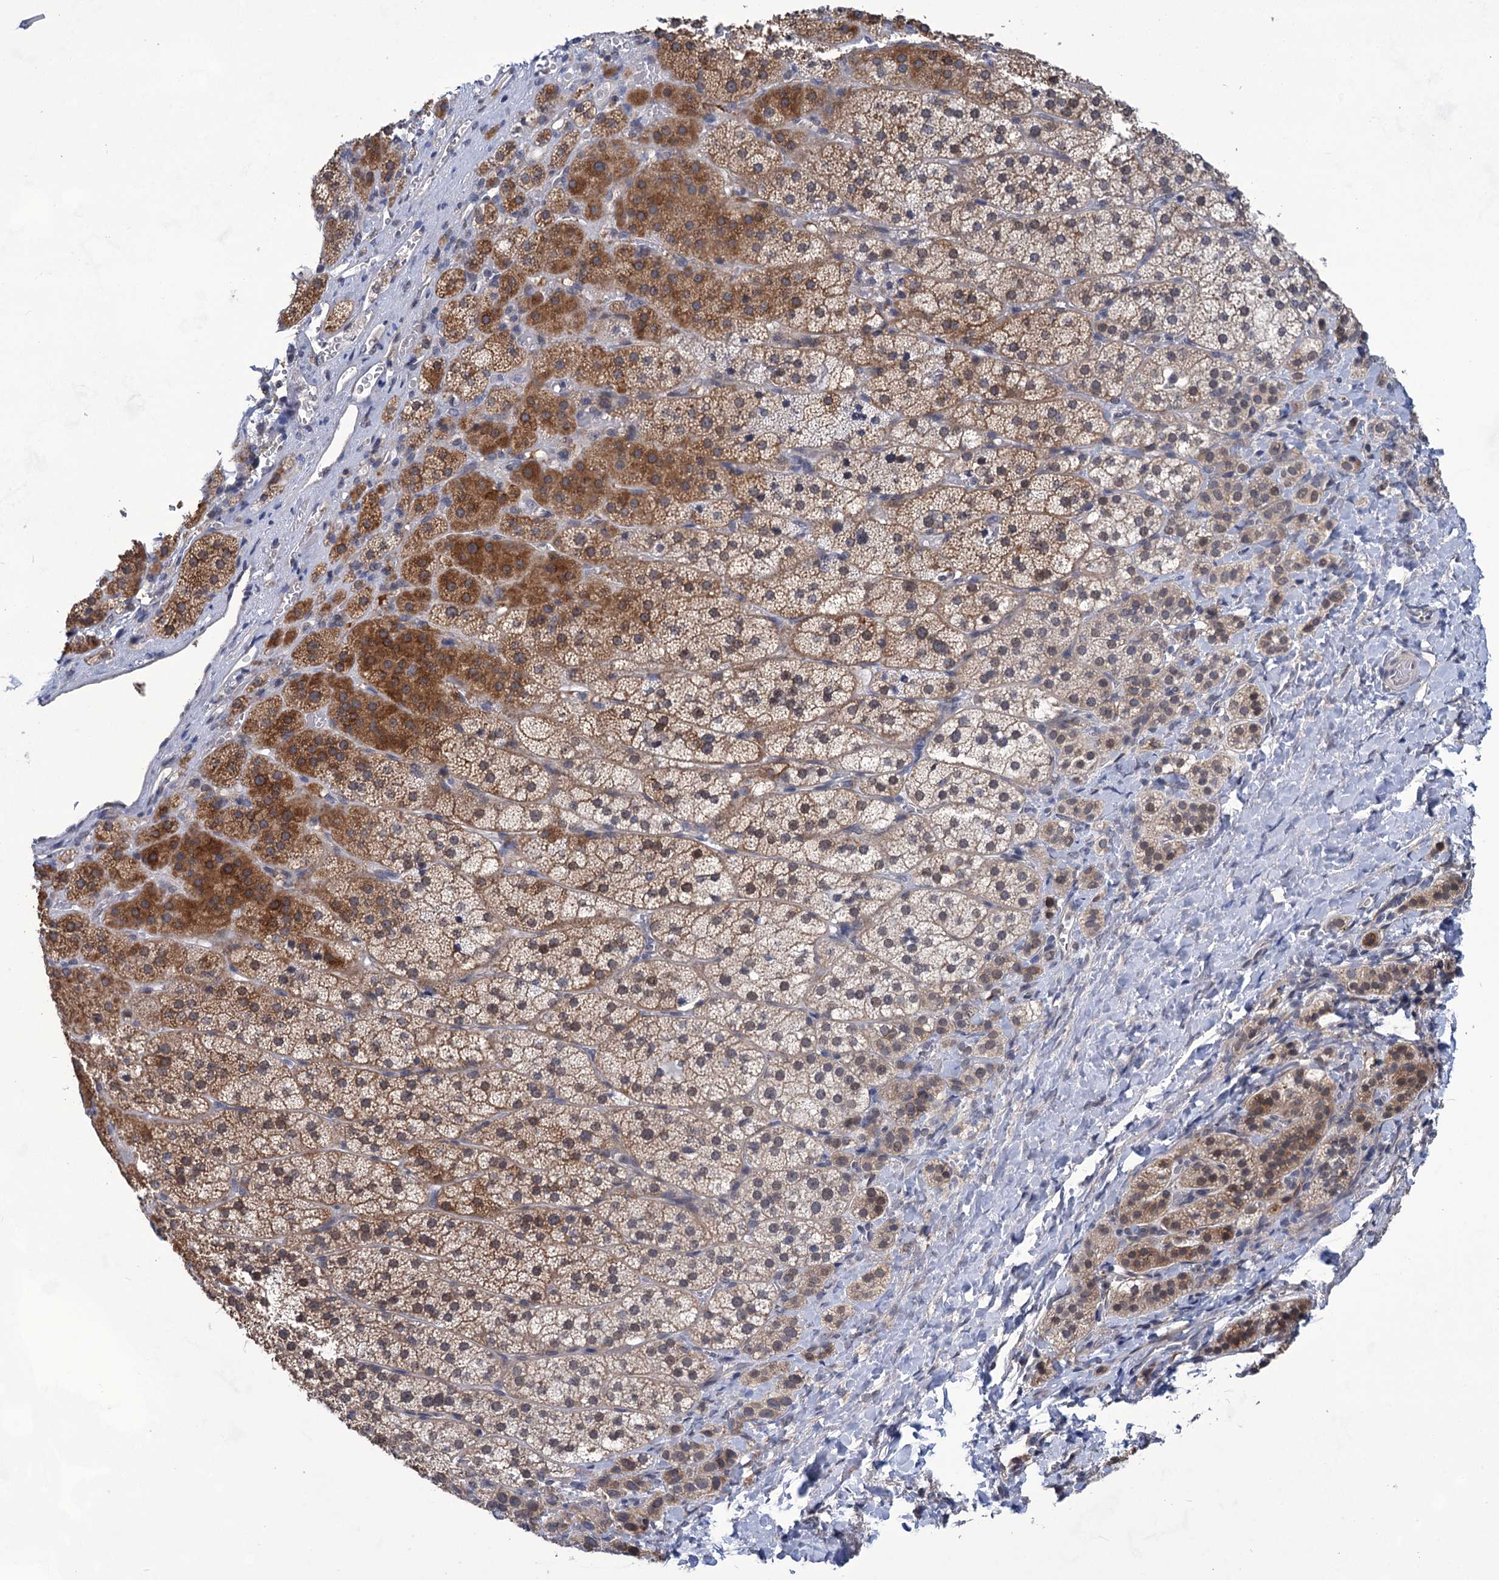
{"staining": {"intensity": "strong", "quantity": "<25%", "location": "cytoplasmic/membranous"}, "tissue": "adrenal gland", "cell_type": "Glandular cells", "image_type": "normal", "snomed": [{"axis": "morphology", "description": "Normal tissue, NOS"}, {"axis": "topography", "description": "Adrenal gland"}], "caption": "A photomicrograph of adrenal gland stained for a protein demonstrates strong cytoplasmic/membranous brown staining in glandular cells.", "gene": "TTC17", "patient": {"sex": "female", "age": 44}}